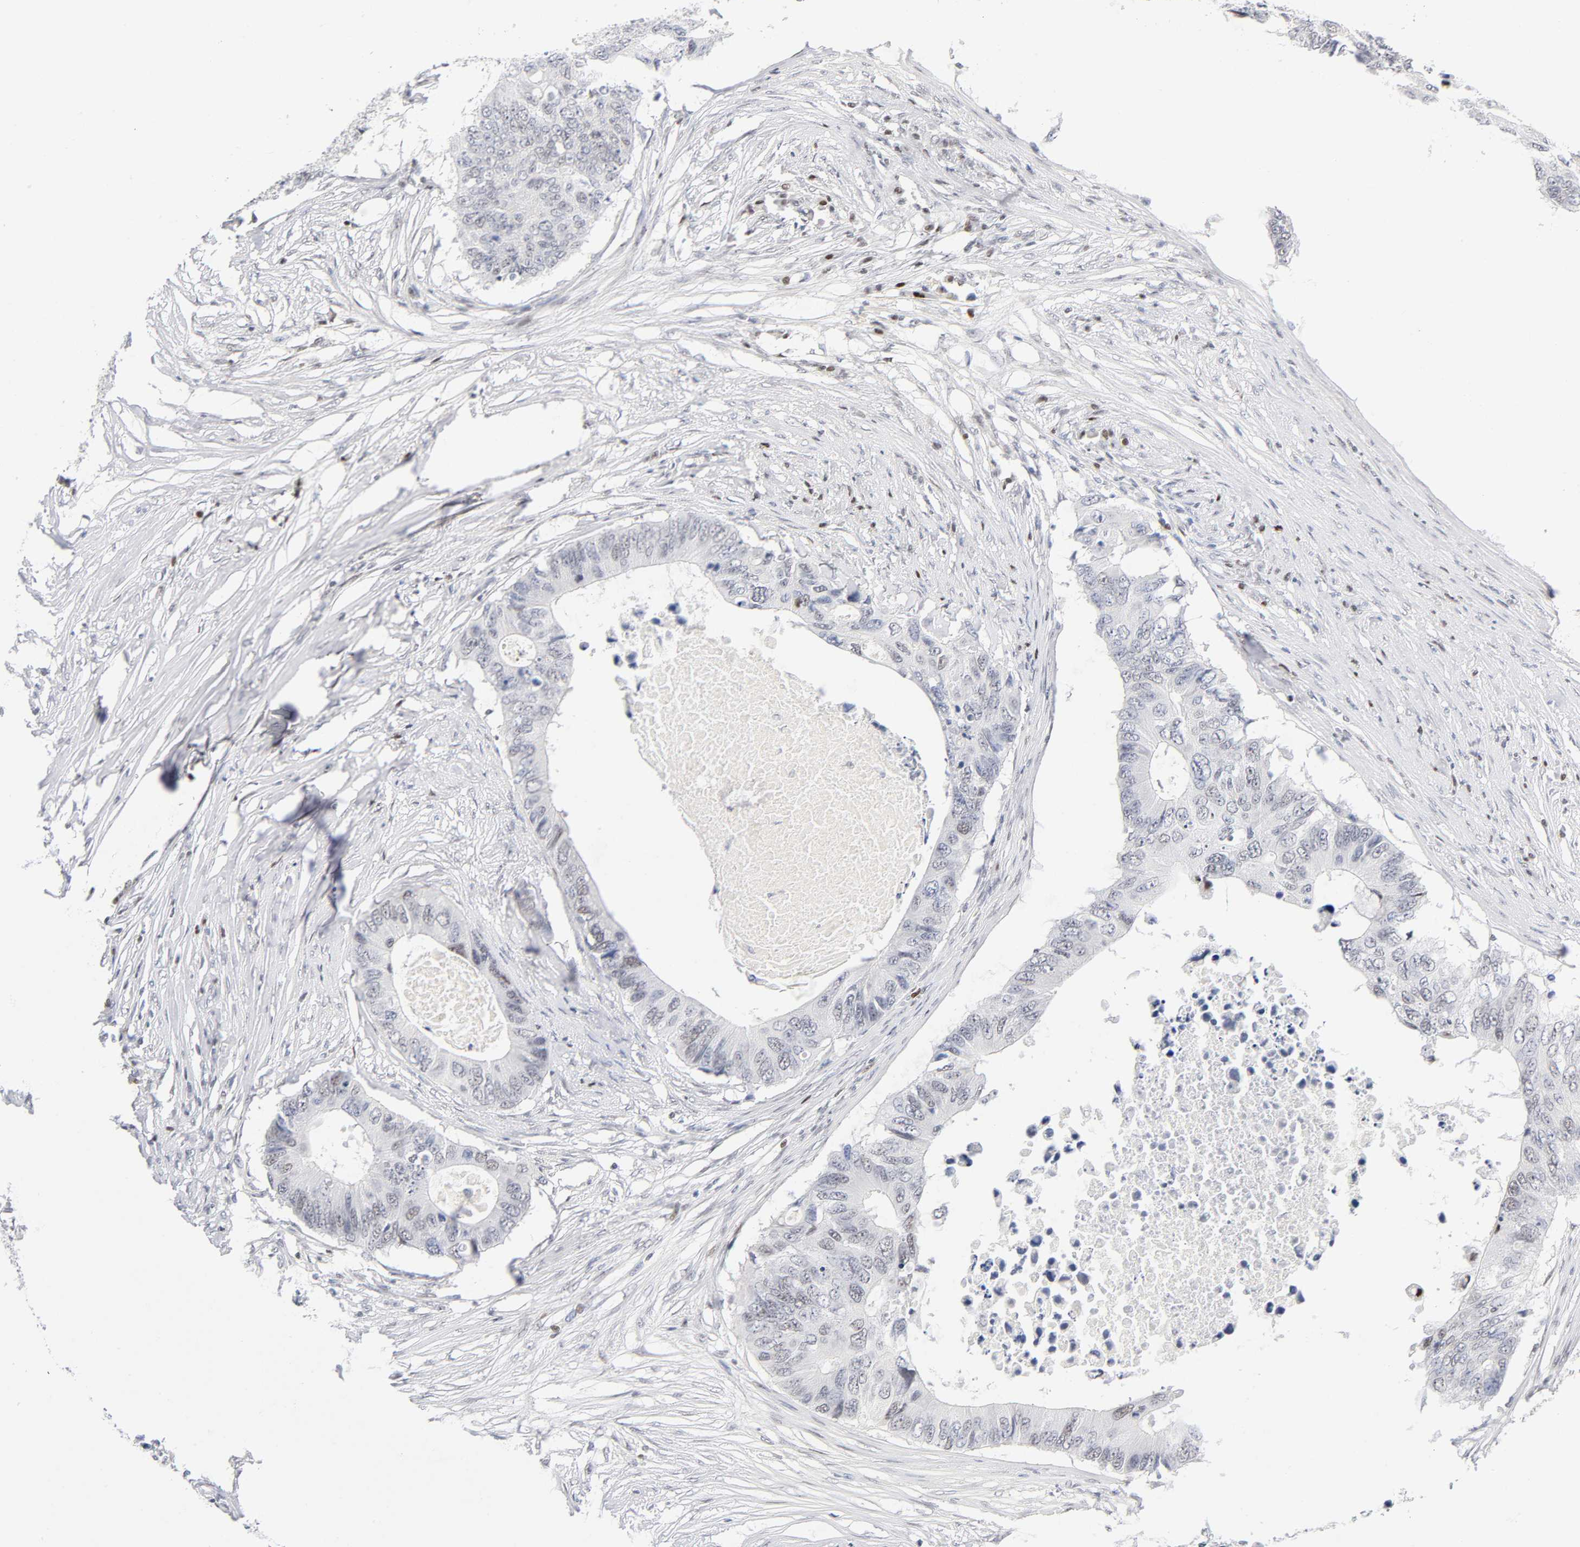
{"staining": {"intensity": "negative", "quantity": "none", "location": "none"}, "tissue": "colorectal cancer", "cell_type": "Tumor cells", "image_type": "cancer", "snomed": [{"axis": "morphology", "description": "Adenocarcinoma, NOS"}, {"axis": "topography", "description": "Colon"}], "caption": "High power microscopy histopathology image of an immunohistochemistry (IHC) micrograph of colorectal adenocarcinoma, revealing no significant staining in tumor cells.", "gene": "SP3", "patient": {"sex": "male", "age": 71}}